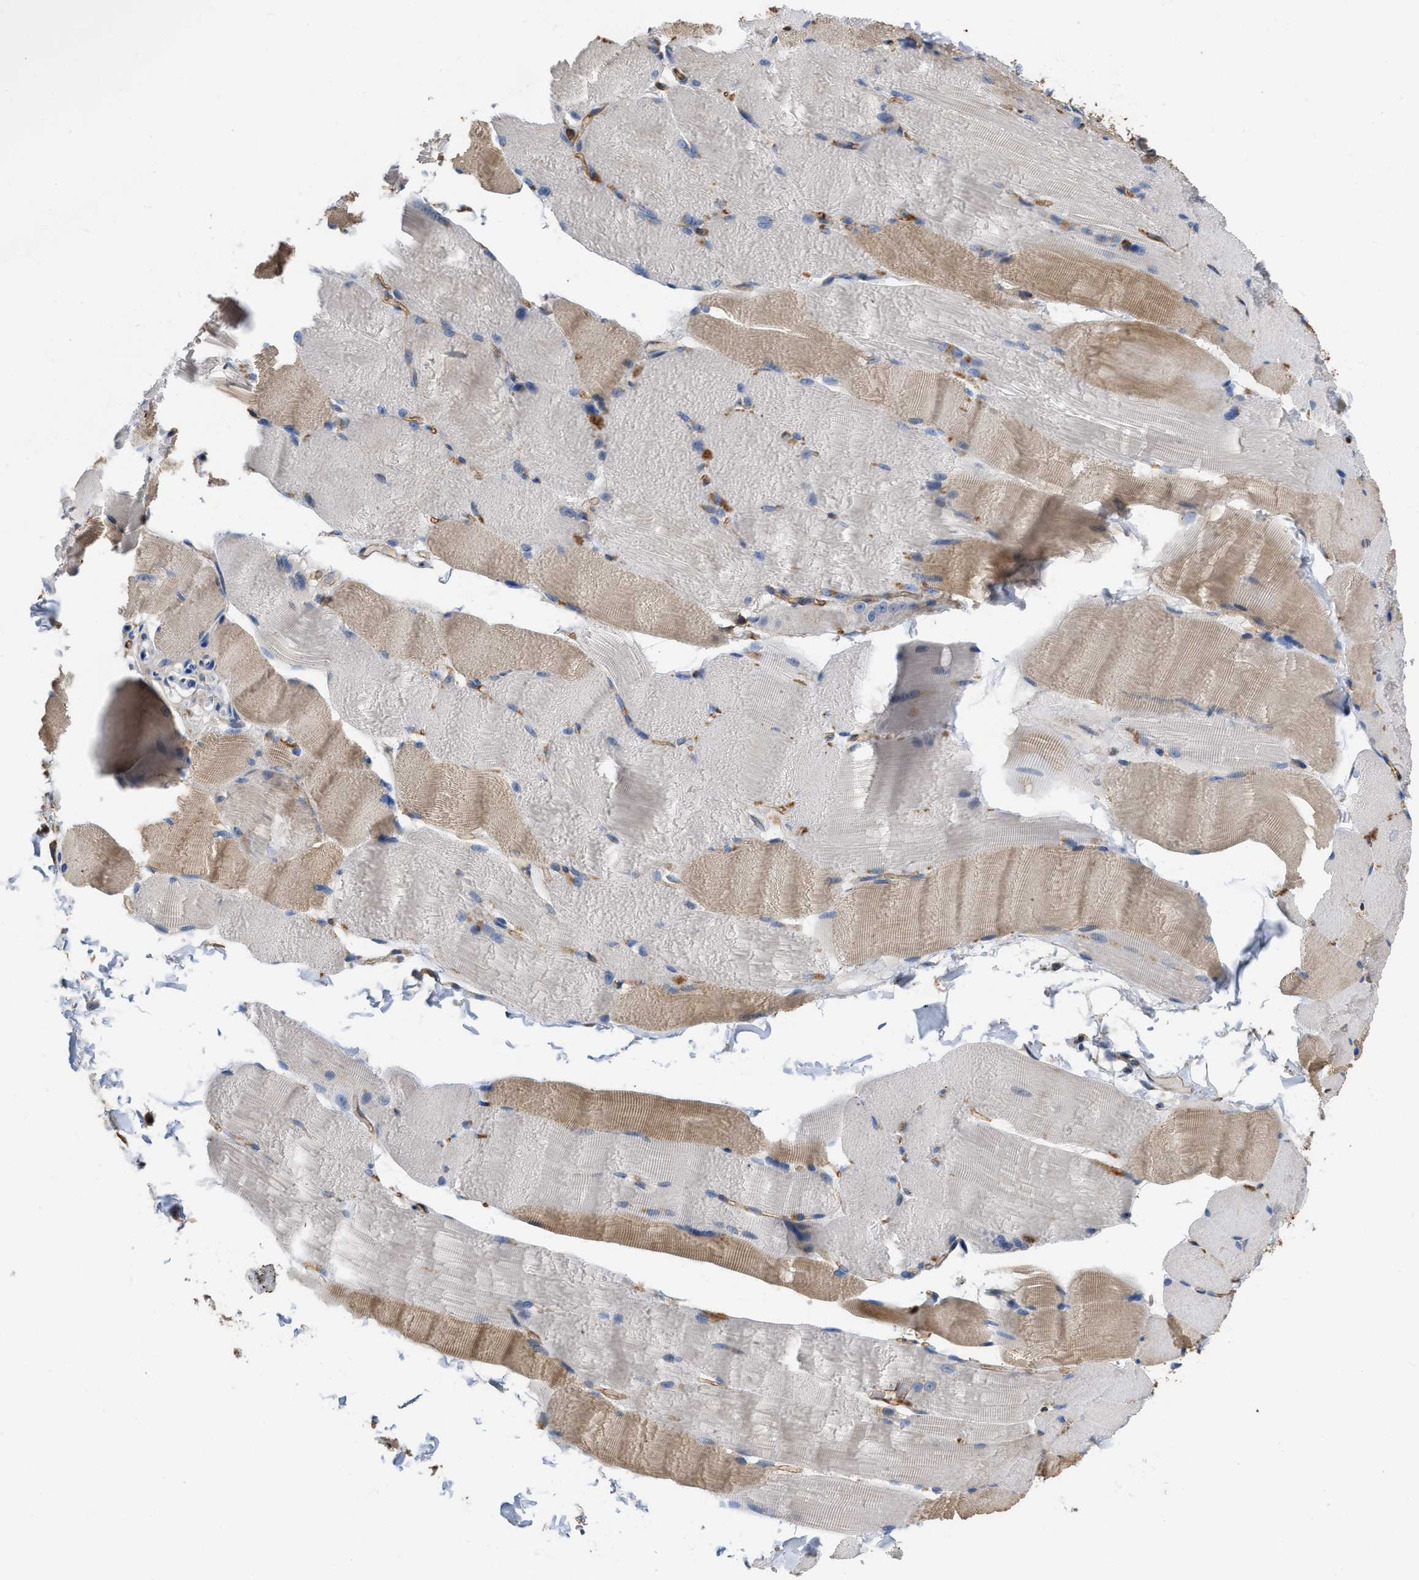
{"staining": {"intensity": "moderate", "quantity": "25%-75%", "location": "cytoplasmic/membranous"}, "tissue": "skeletal muscle", "cell_type": "Myocytes", "image_type": "normal", "snomed": [{"axis": "morphology", "description": "Normal tissue, NOS"}, {"axis": "topography", "description": "Skin"}, {"axis": "topography", "description": "Skeletal muscle"}], "caption": "IHC image of unremarkable skeletal muscle: human skeletal muscle stained using immunohistochemistry exhibits medium levels of moderate protein expression localized specifically in the cytoplasmic/membranous of myocytes, appearing as a cytoplasmic/membranous brown color.", "gene": "SLC4A11", "patient": {"sex": "male", "age": 83}}